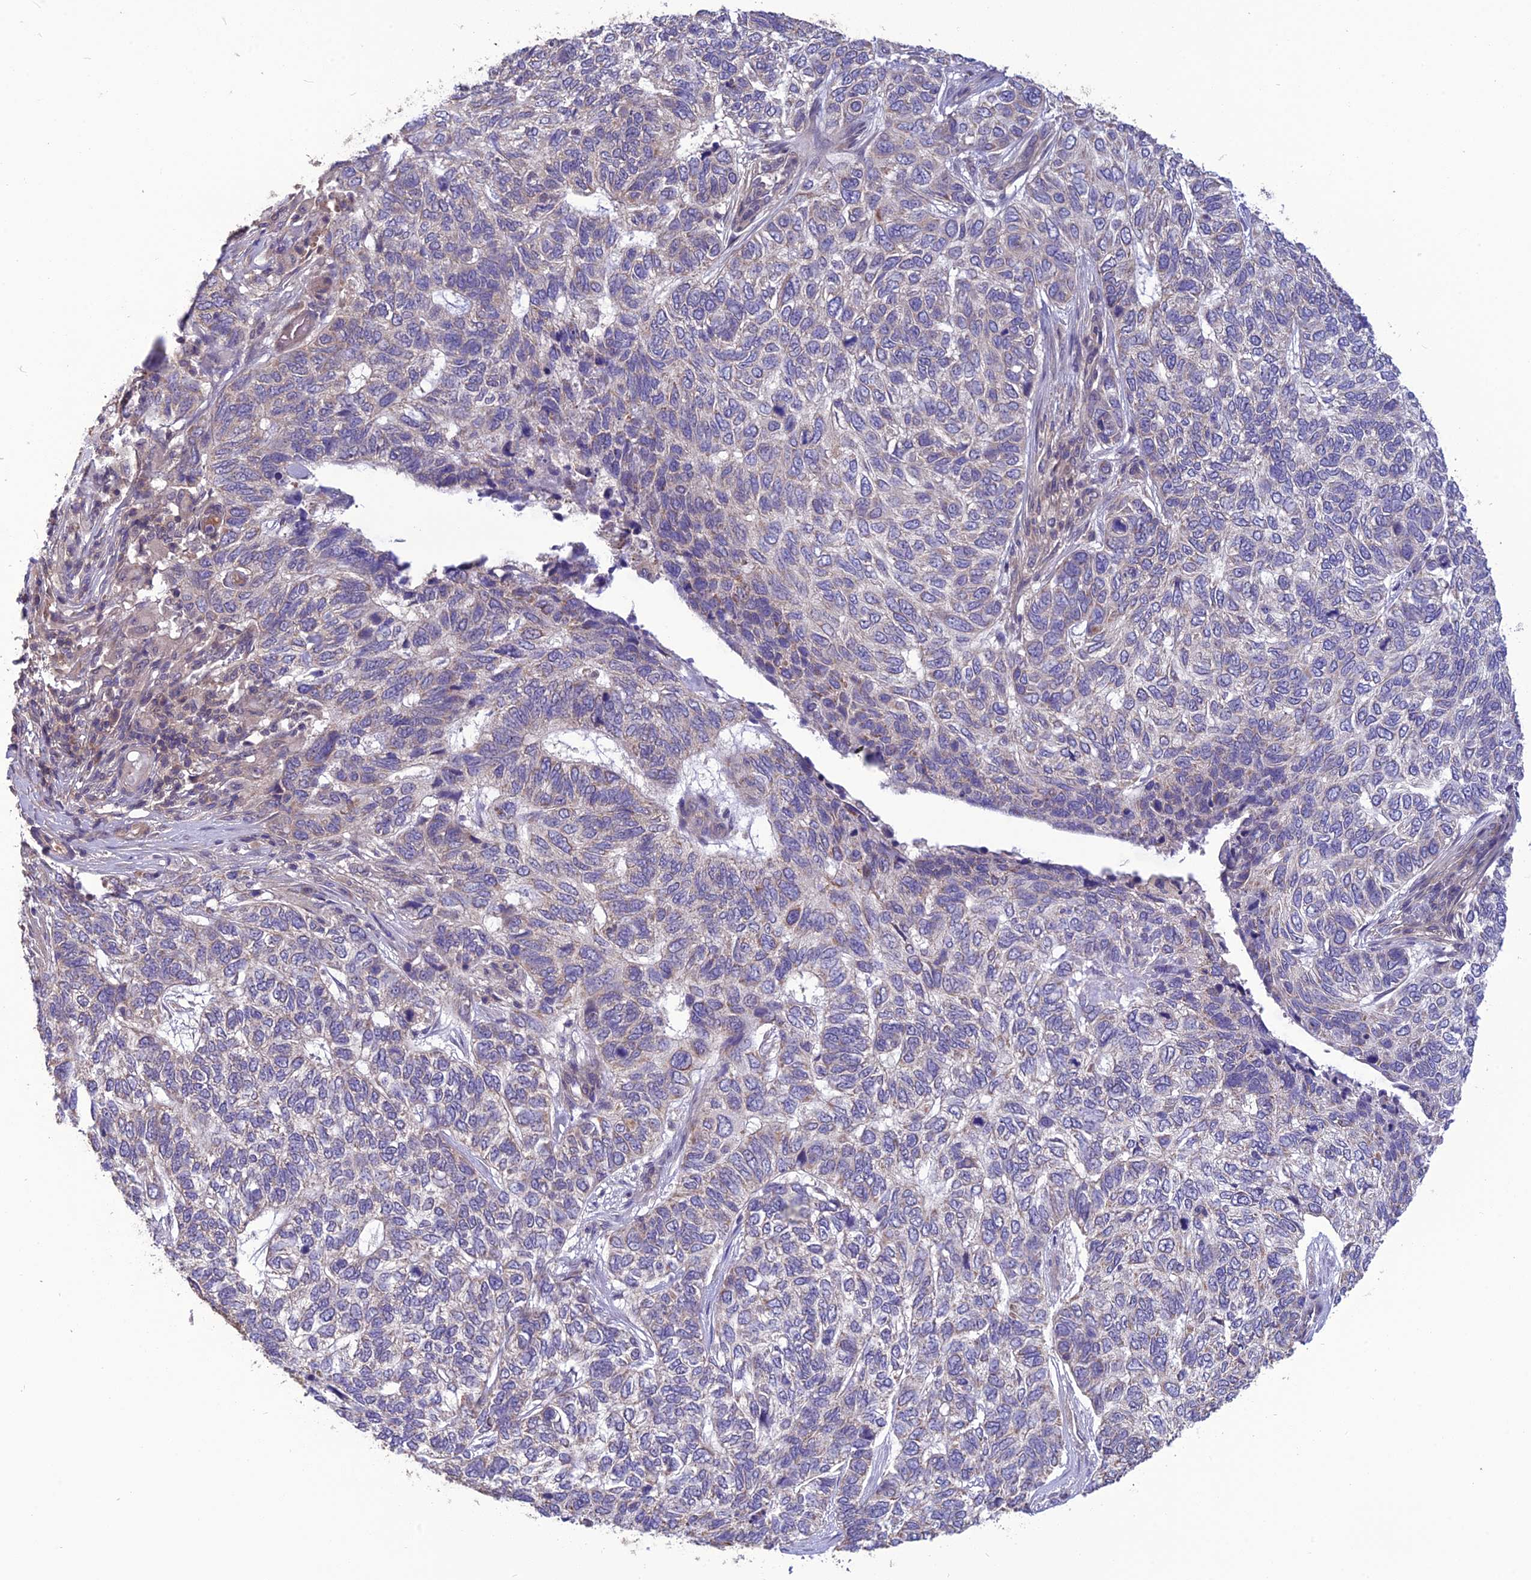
{"staining": {"intensity": "negative", "quantity": "none", "location": "none"}, "tissue": "skin cancer", "cell_type": "Tumor cells", "image_type": "cancer", "snomed": [{"axis": "morphology", "description": "Basal cell carcinoma"}, {"axis": "topography", "description": "Skin"}], "caption": "High magnification brightfield microscopy of basal cell carcinoma (skin) stained with DAB (3,3'-diaminobenzidine) (brown) and counterstained with hematoxylin (blue): tumor cells show no significant staining.", "gene": "PSMF1", "patient": {"sex": "female", "age": 65}}